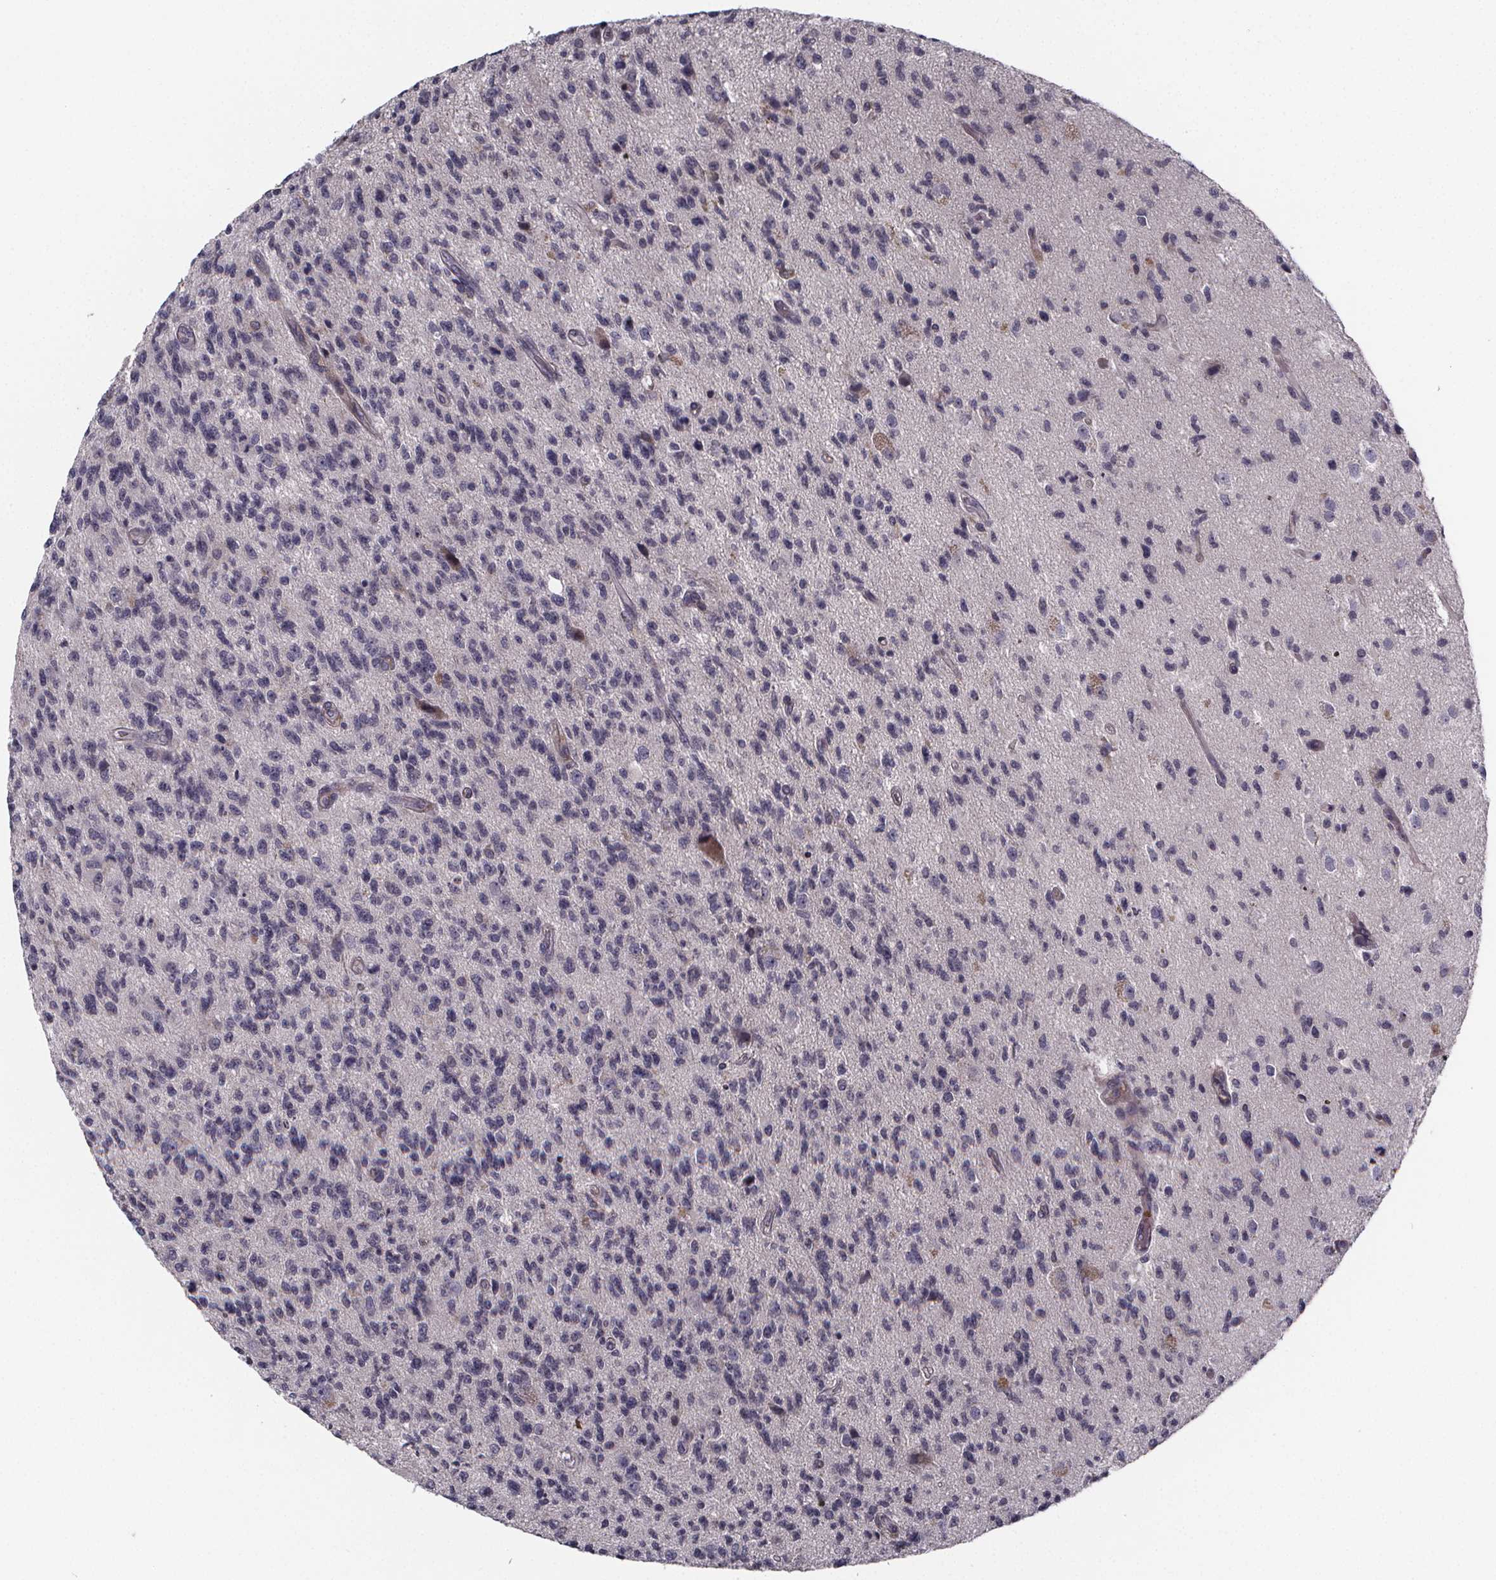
{"staining": {"intensity": "negative", "quantity": "none", "location": "none"}, "tissue": "glioma", "cell_type": "Tumor cells", "image_type": "cancer", "snomed": [{"axis": "morphology", "description": "Glioma, malignant, High grade"}, {"axis": "topography", "description": "Brain"}], "caption": "Immunohistochemical staining of glioma exhibits no significant expression in tumor cells. (Brightfield microscopy of DAB (3,3'-diaminobenzidine) immunohistochemistry (IHC) at high magnification).", "gene": "FBXW2", "patient": {"sex": "male", "age": 56}}